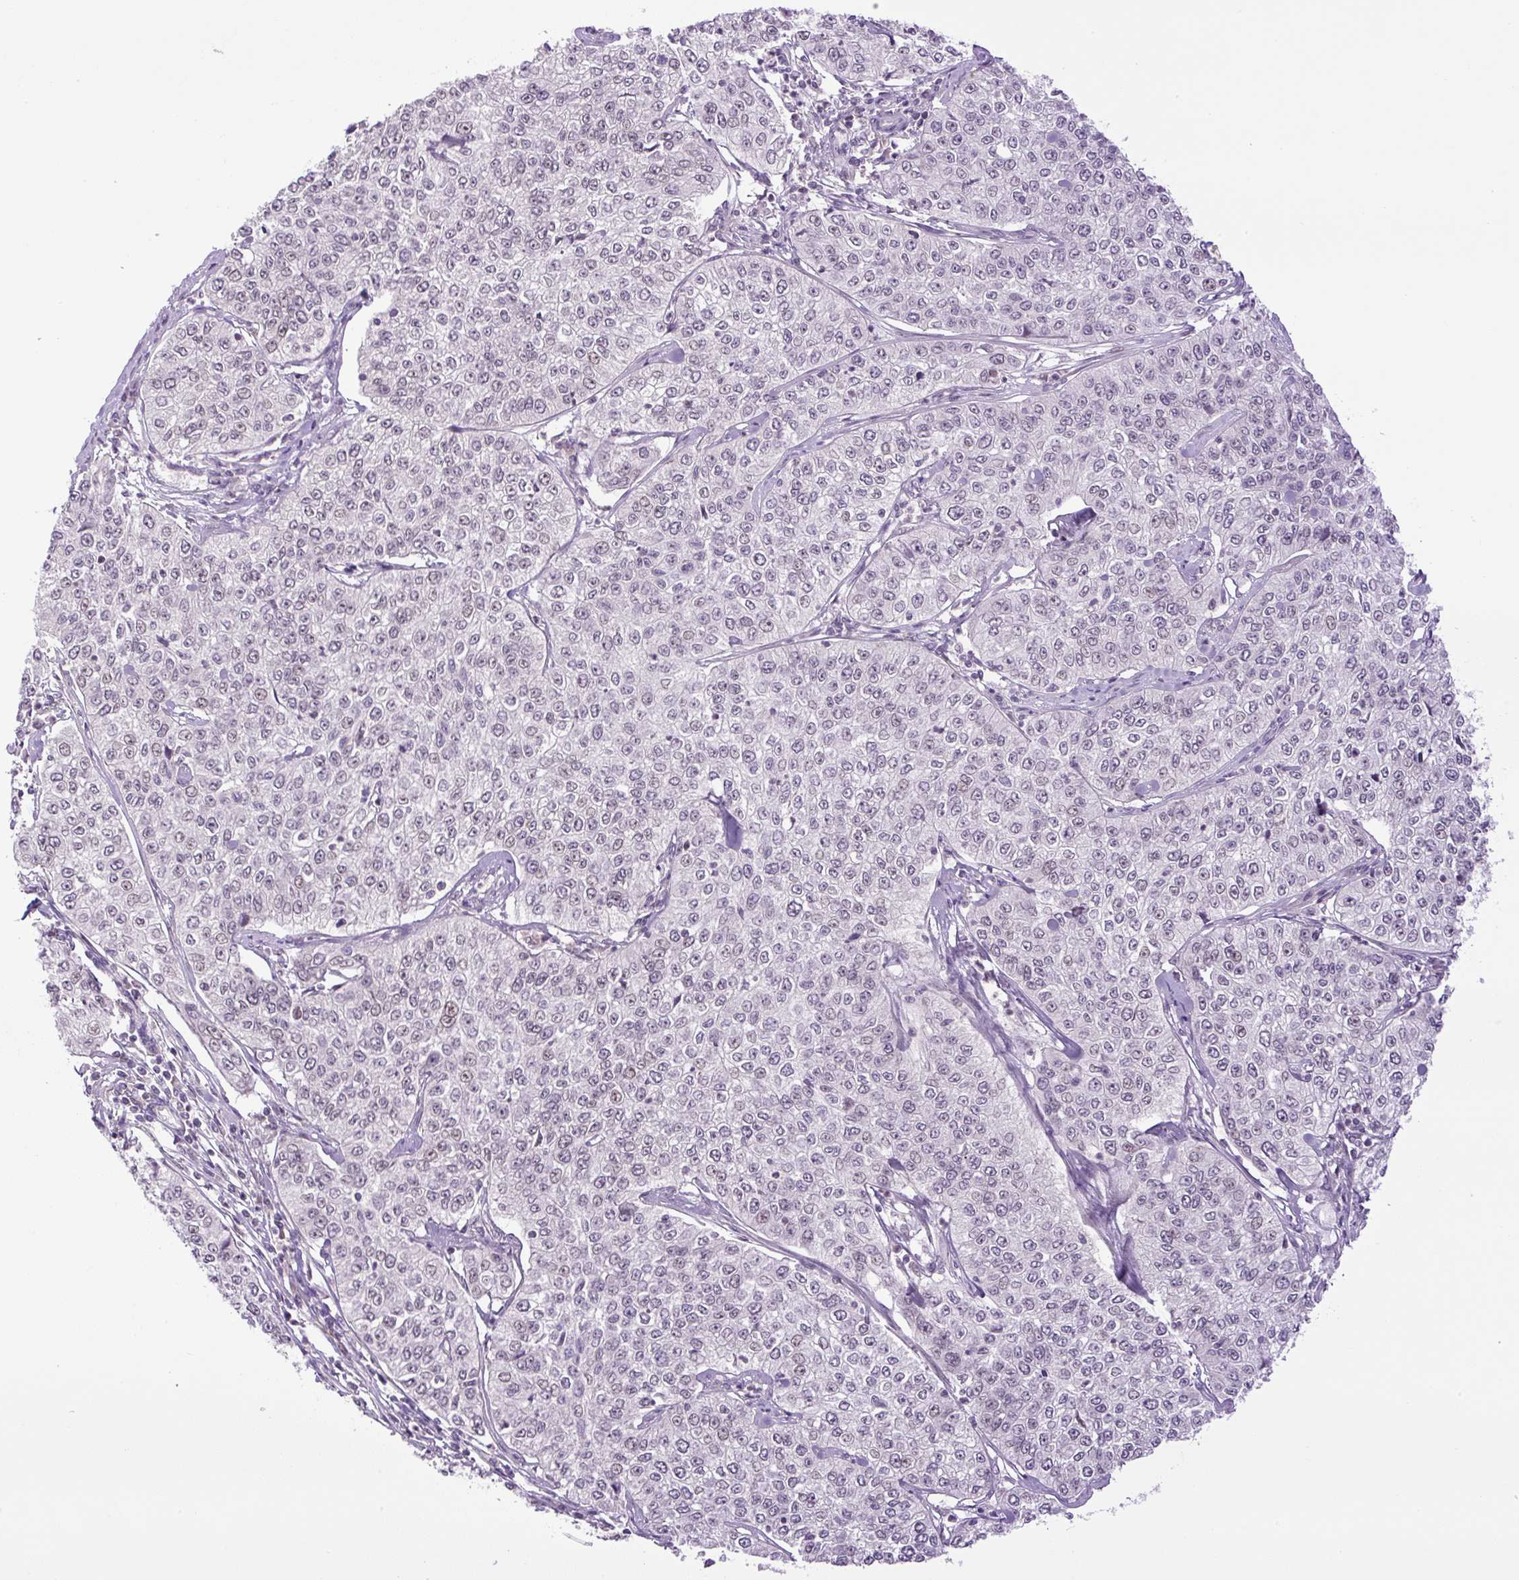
{"staining": {"intensity": "negative", "quantity": "none", "location": "none"}, "tissue": "cervical cancer", "cell_type": "Tumor cells", "image_type": "cancer", "snomed": [{"axis": "morphology", "description": "Squamous cell carcinoma, NOS"}, {"axis": "topography", "description": "Cervix"}], "caption": "IHC photomicrograph of human cervical cancer stained for a protein (brown), which exhibits no expression in tumor cells.", "gene": "KPNA1", "patient": {"sex": "female", "age": 35}}